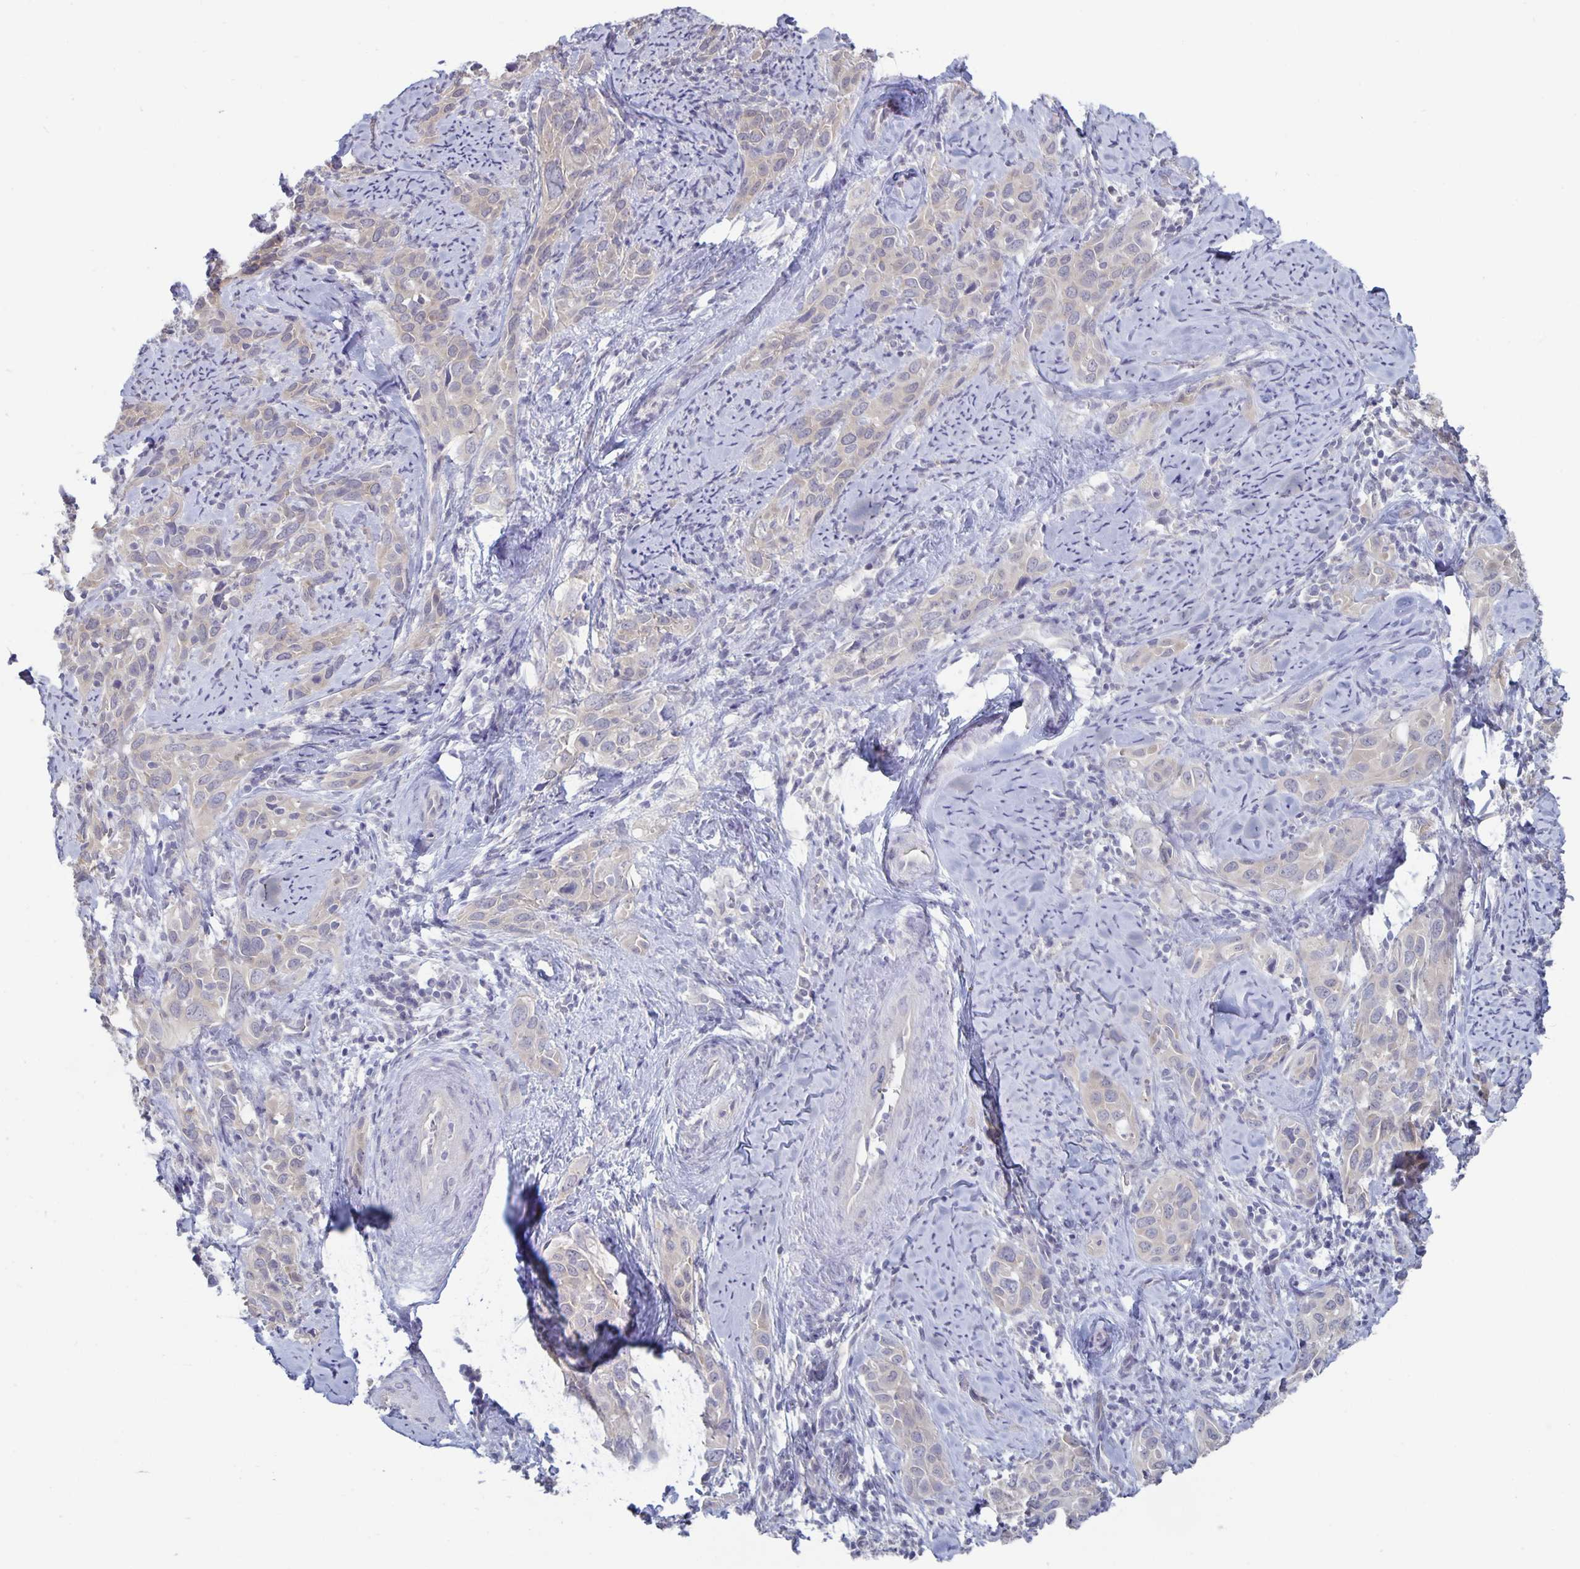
{"staining": {"intensity": "weak", "quantity": "<25%", "location": "cytoplasmic/membranous"}, "tissue": "cervical cancer", "cell_type": "Tumor cells", "image_type": "cancer", "snomed": [{"axis": "morphology", "description": "Squamous cell carcinoma, NOS"}, {"axis": "topography", "description": "Cervix"}], "caption": "Histopathology image shows no significant protein positivity in tumor cells of cervical cancer.", "gene": "PLCB3", "patient": {"sex": "female", "age": 51}}